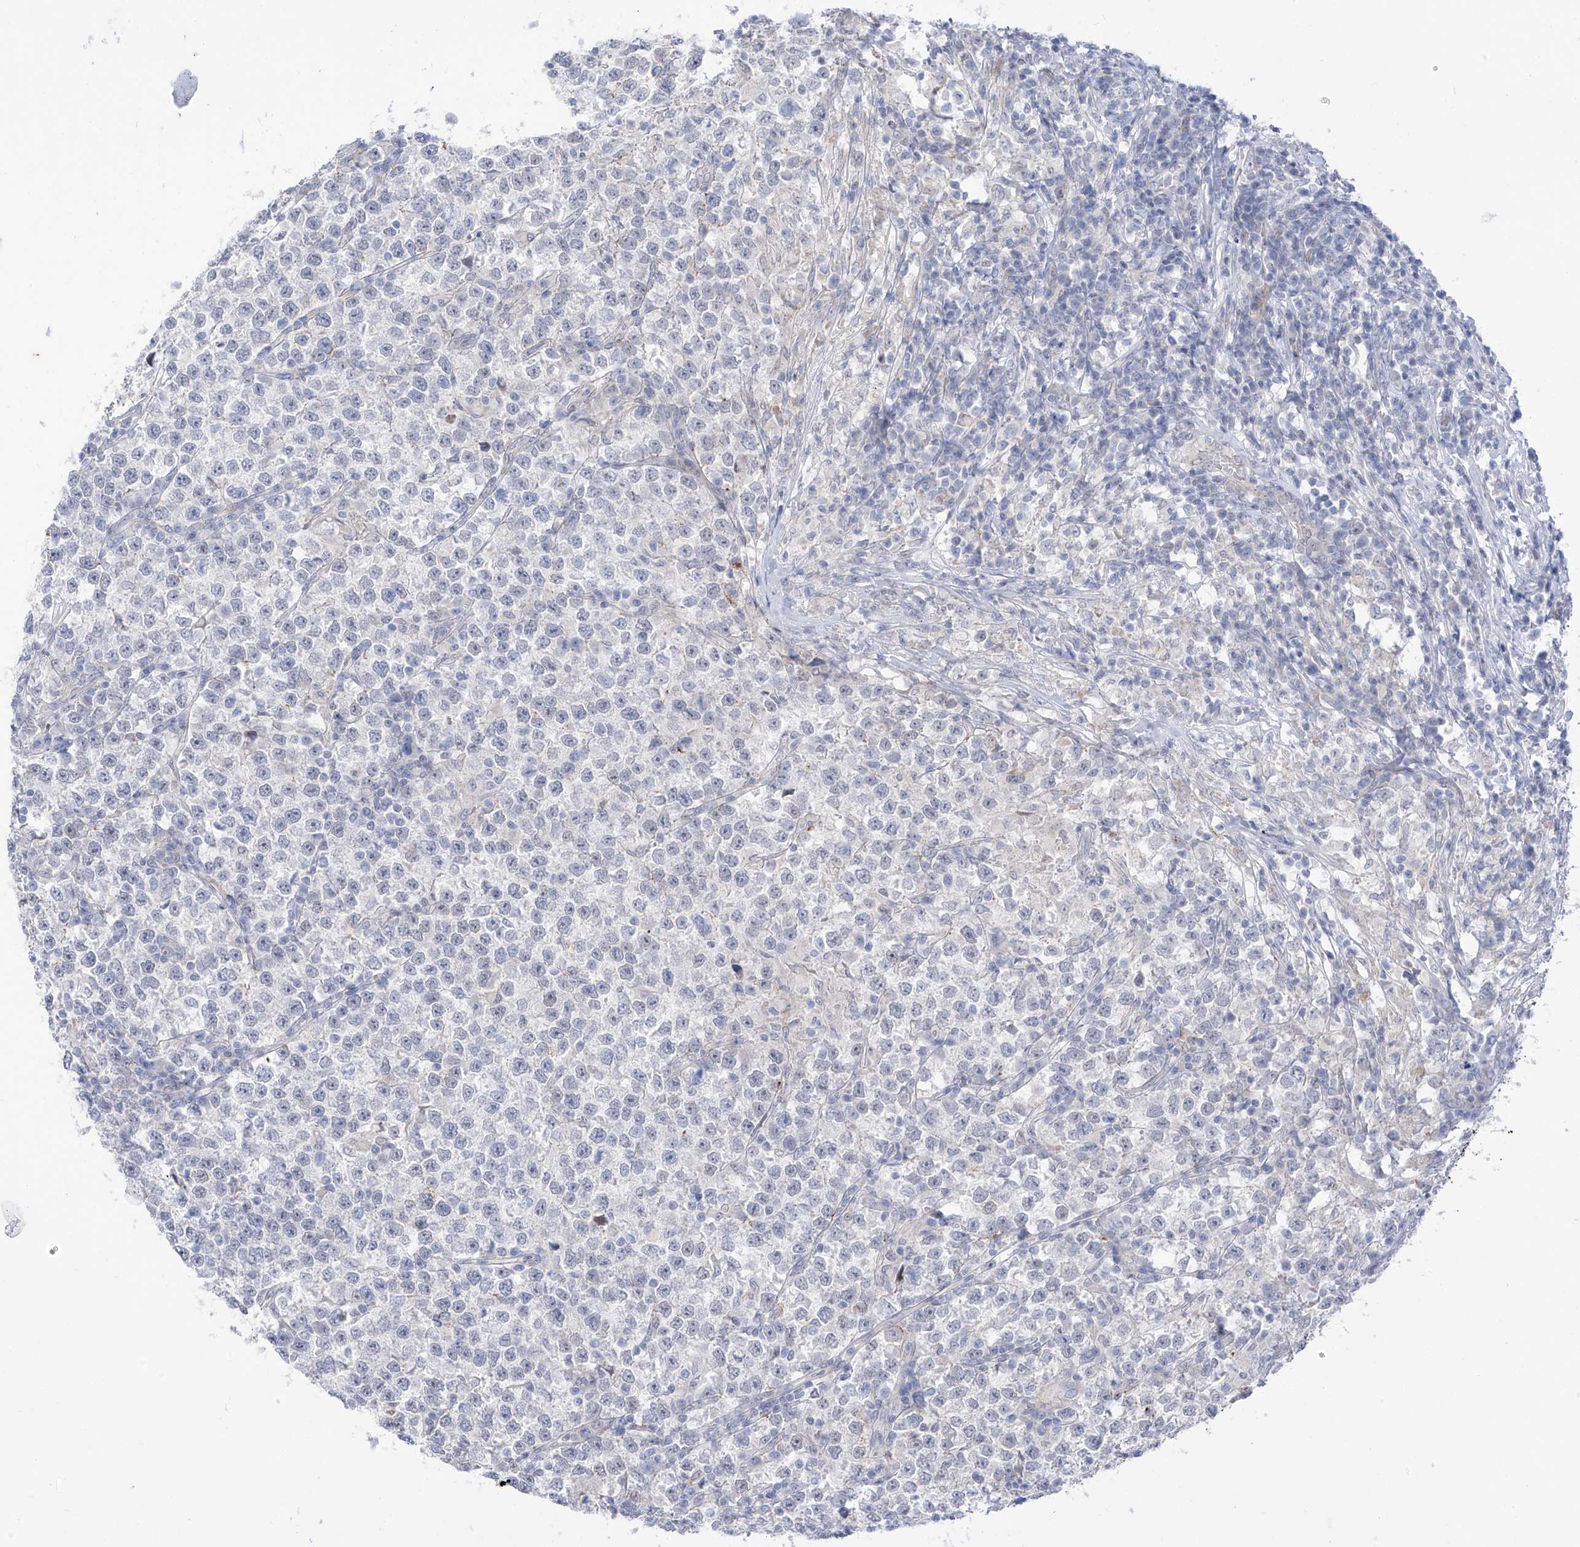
{"staining": {"intensity": "negative", "quantity": "none", "location": "none"}, "tissue": "testis cancer", "cell_type": "Tumor cells", "image_type": "cancer", "snomed": [{"axis": "morphology", "description": "Normal tissue, NOS"}, {"axis": "morphology", "description": "Seminoma, NOS"}, {"axis": "topography", "description": "Testis"}], "caption": "High power microscopy photomicrograph of an immunohistochemistry micrograph of testis cancer (seminoma), revealing no significant positivity in tumor cells.", "gene": "PSPH", "patient": {"sex": "male", "age": 43}}